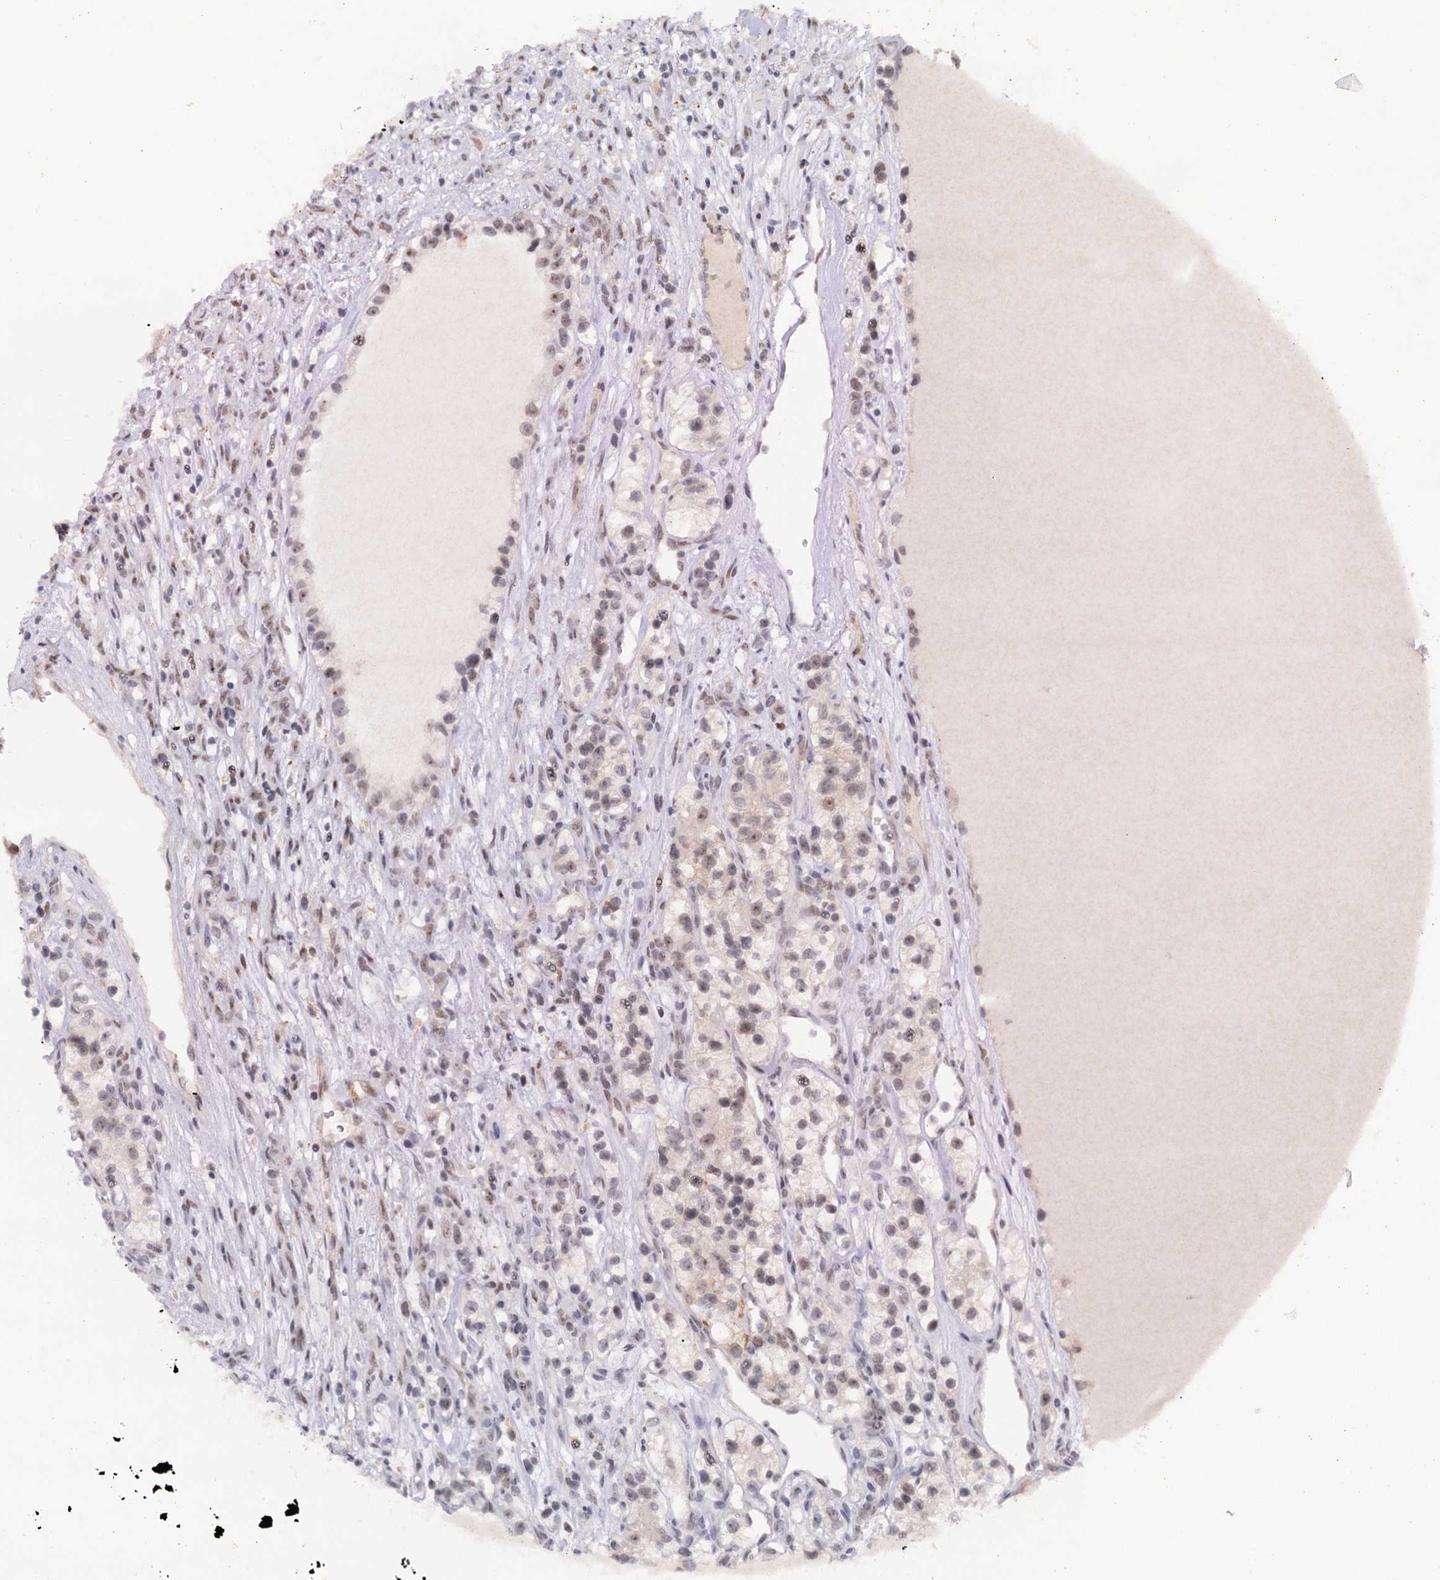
{"staining": {"intensity": "weak", "quantity": "25%-75%", "location": "nuclear"}, "tissue": "renal cancer", "cell_type": "Tumor cells", "image_type": "cancer", "snomed": [{"axis": "morphology", "description": "Adenocarcinoma, NOS"}, {"axis": "topography", "description": "Kidney"}], "caption": "Protein positivity by IHC demonstrates weak nuclear staining in approximately 25%-75% of tumor cells in adenocarcinoma (renal).", "gene": "C1D", "patient": {"sex": "female", "age": 57}}